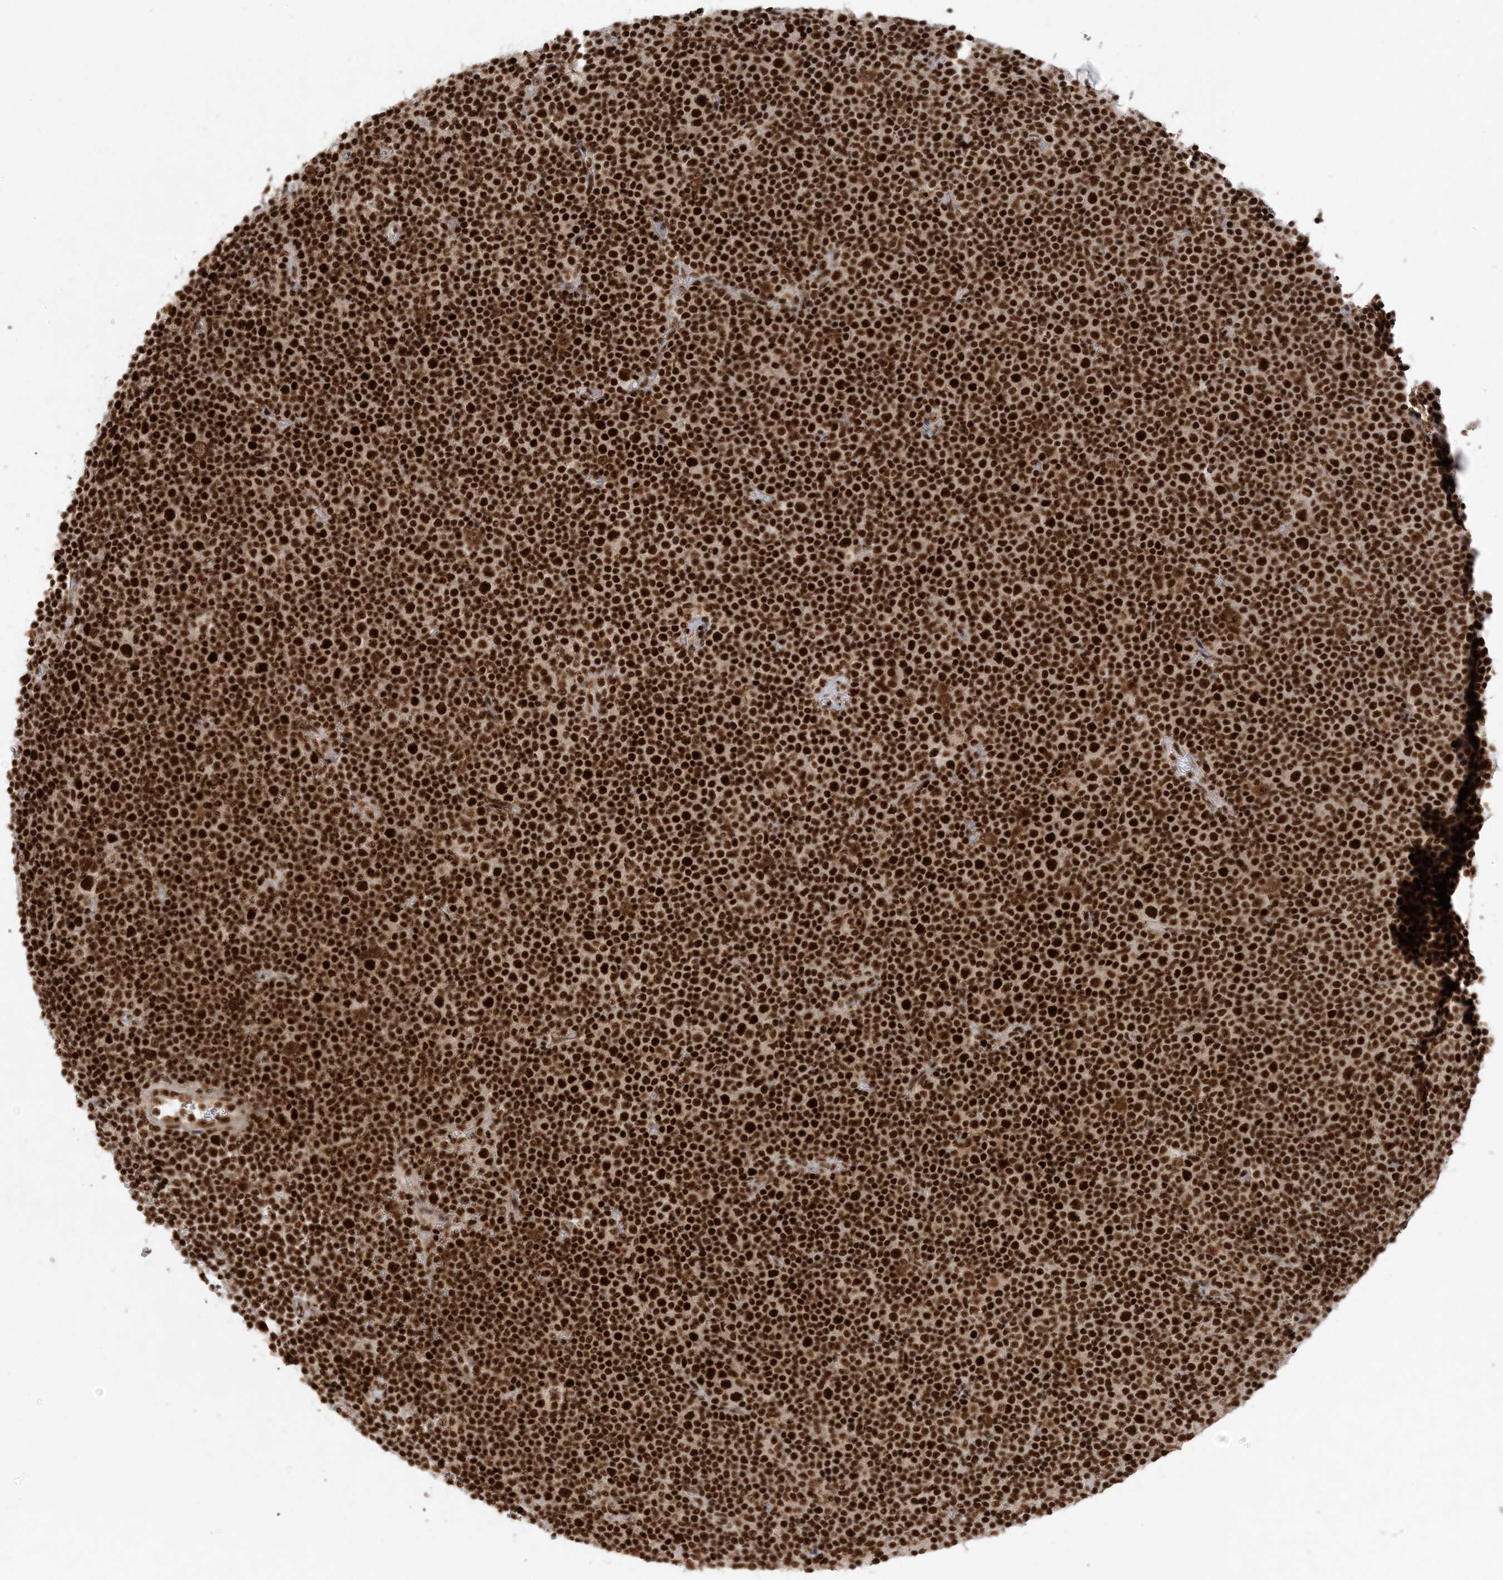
{"staining": {"intensity": "strong", "quantity": ">75%", "location": "nuclear"}, "tissue": "lymphoma", "cell_type": "Tumor cells", "image_type": "cancer", "snomed": [{"axis": "morphology", "description": "Malignant lymphoma, non-Hodgkin's type, Low grade"}, {"axis": "topography", "description": "Lymph node"}], "caption": "Immunohistochemistry photomicrograph of human lymphoma stained for a protein (brown), which demonstrates high levels of strong nuclear expression in approximately >75% of tumor cells.", "gene": "PPIL2", "patient": {"sex": "female", "age": 67}}